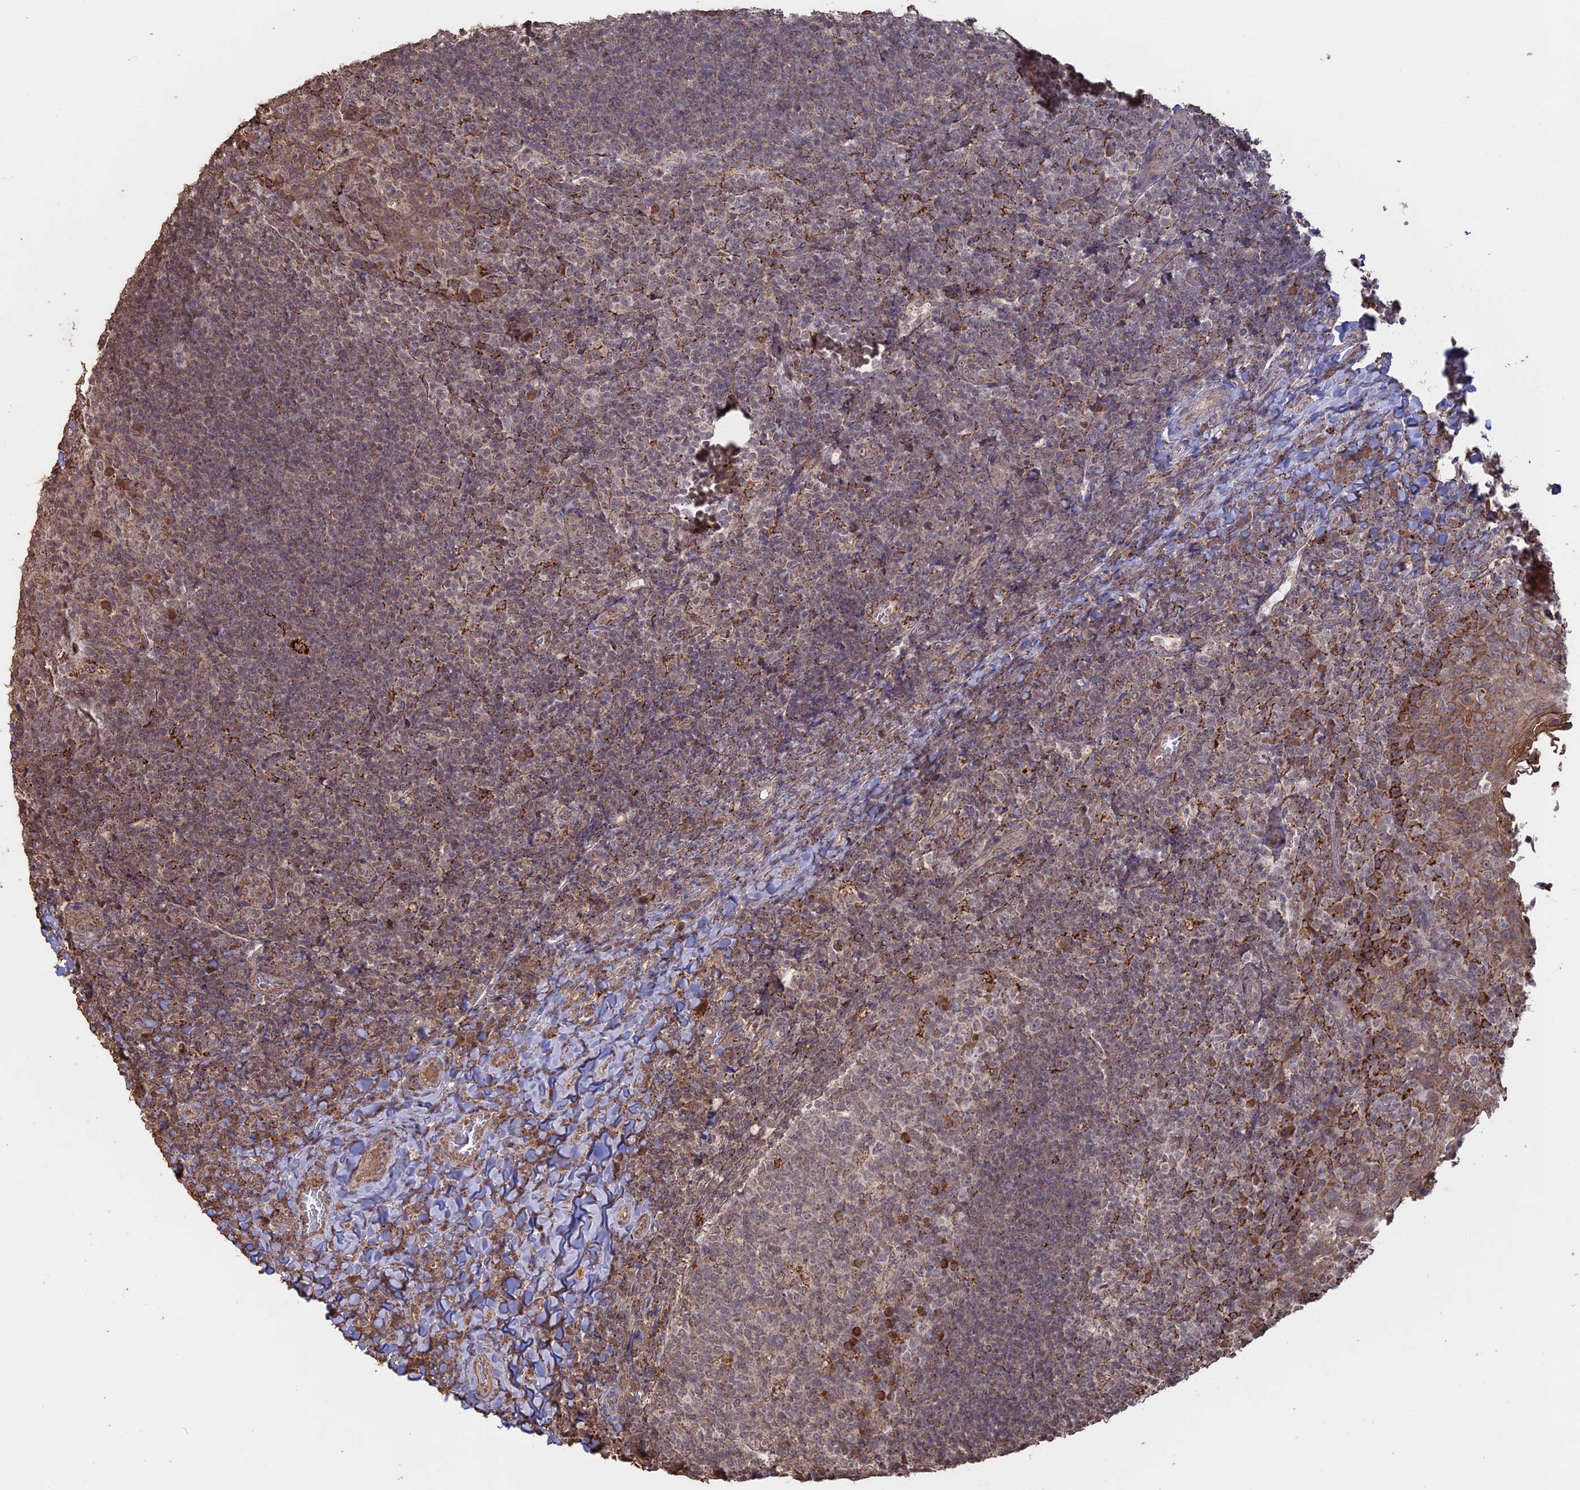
{"staining": {"intensity": "moderate", "quantity": "<25%", "location": "cytoplasmic/membranous"}, "tissue": "tonsil", "cell_type": "Germinal center cells", "image_type": "normal", "snomed": [{"axis": "morphology", "description": "Normal tissue, NOS"}, {"axis": "topography", "description": "Tonsil"}], "caption": "Benign tonsil was stained to show a protein in brown. There is low levels of moderate cytoplasmic/membranous staining in about <25% of germinal center cells.", "gene": "FAM210B", "patient": {"sex": "female", "age": 10}}